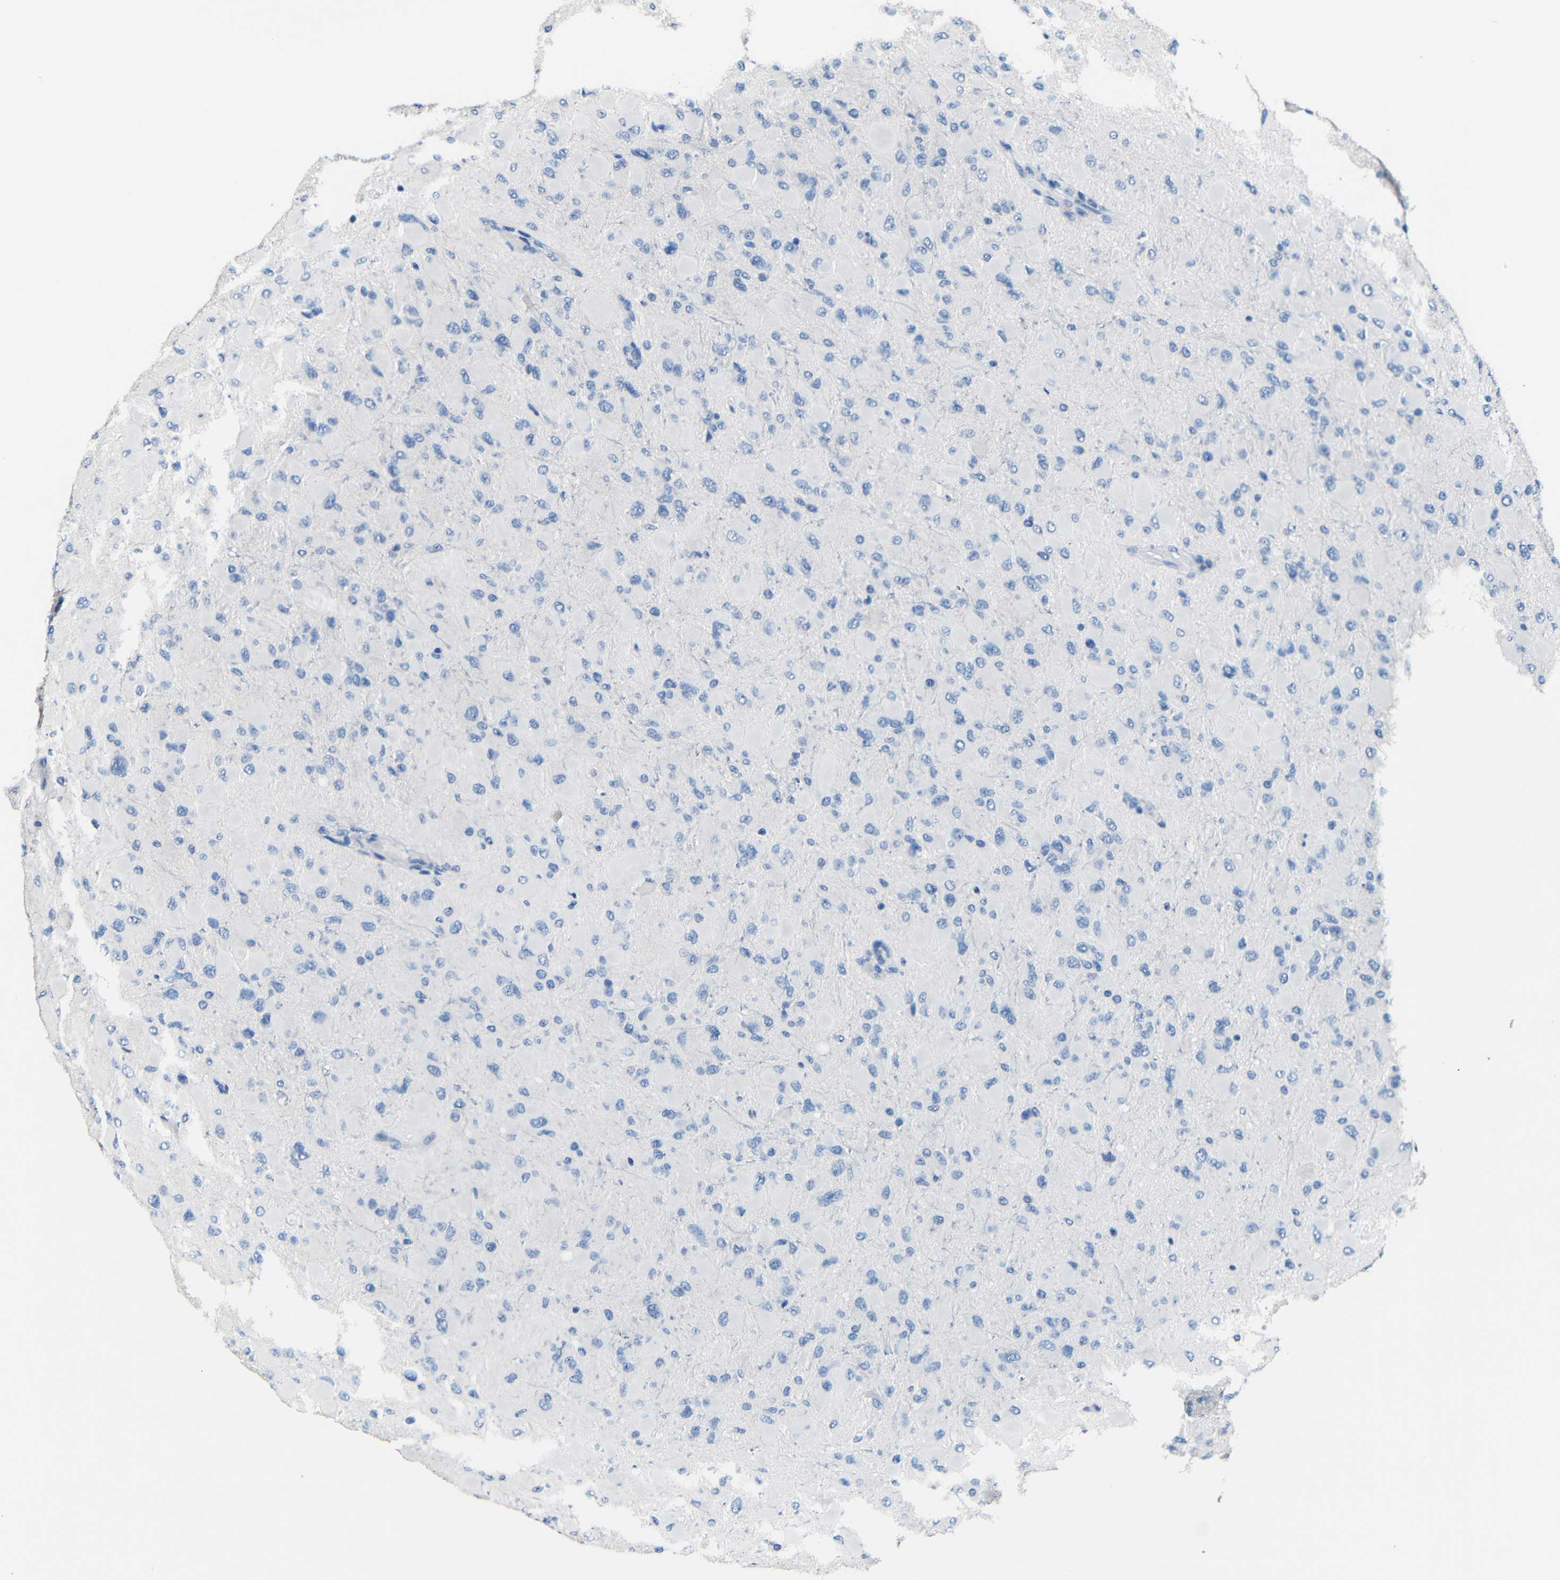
{"staining": {"intensity": "negative", "quantity": "none", "location": "none"}, "tissue": "glioma", "cell_type": "Tumor cells", "image_type": "cancer", "snomed": [{"axis": "morphology", "description": "Glioma, malignant, High grade"}, {"axis": "topography", "description": "Cerebral cortex"}], "caption": "IHC photomicrograph of malignant glioma (high-grade) stained for a protein (brown), which demonstrates no staining in tumor cells. Brightfield microscopy of immunohistochemistry stained with DAB (3,3'-diaminobenzidine) (brown) and hematoxylin (blue), captured at high magnification.", "gene": "ACKR2", "patient": {"sex": "female", "age": 36}}